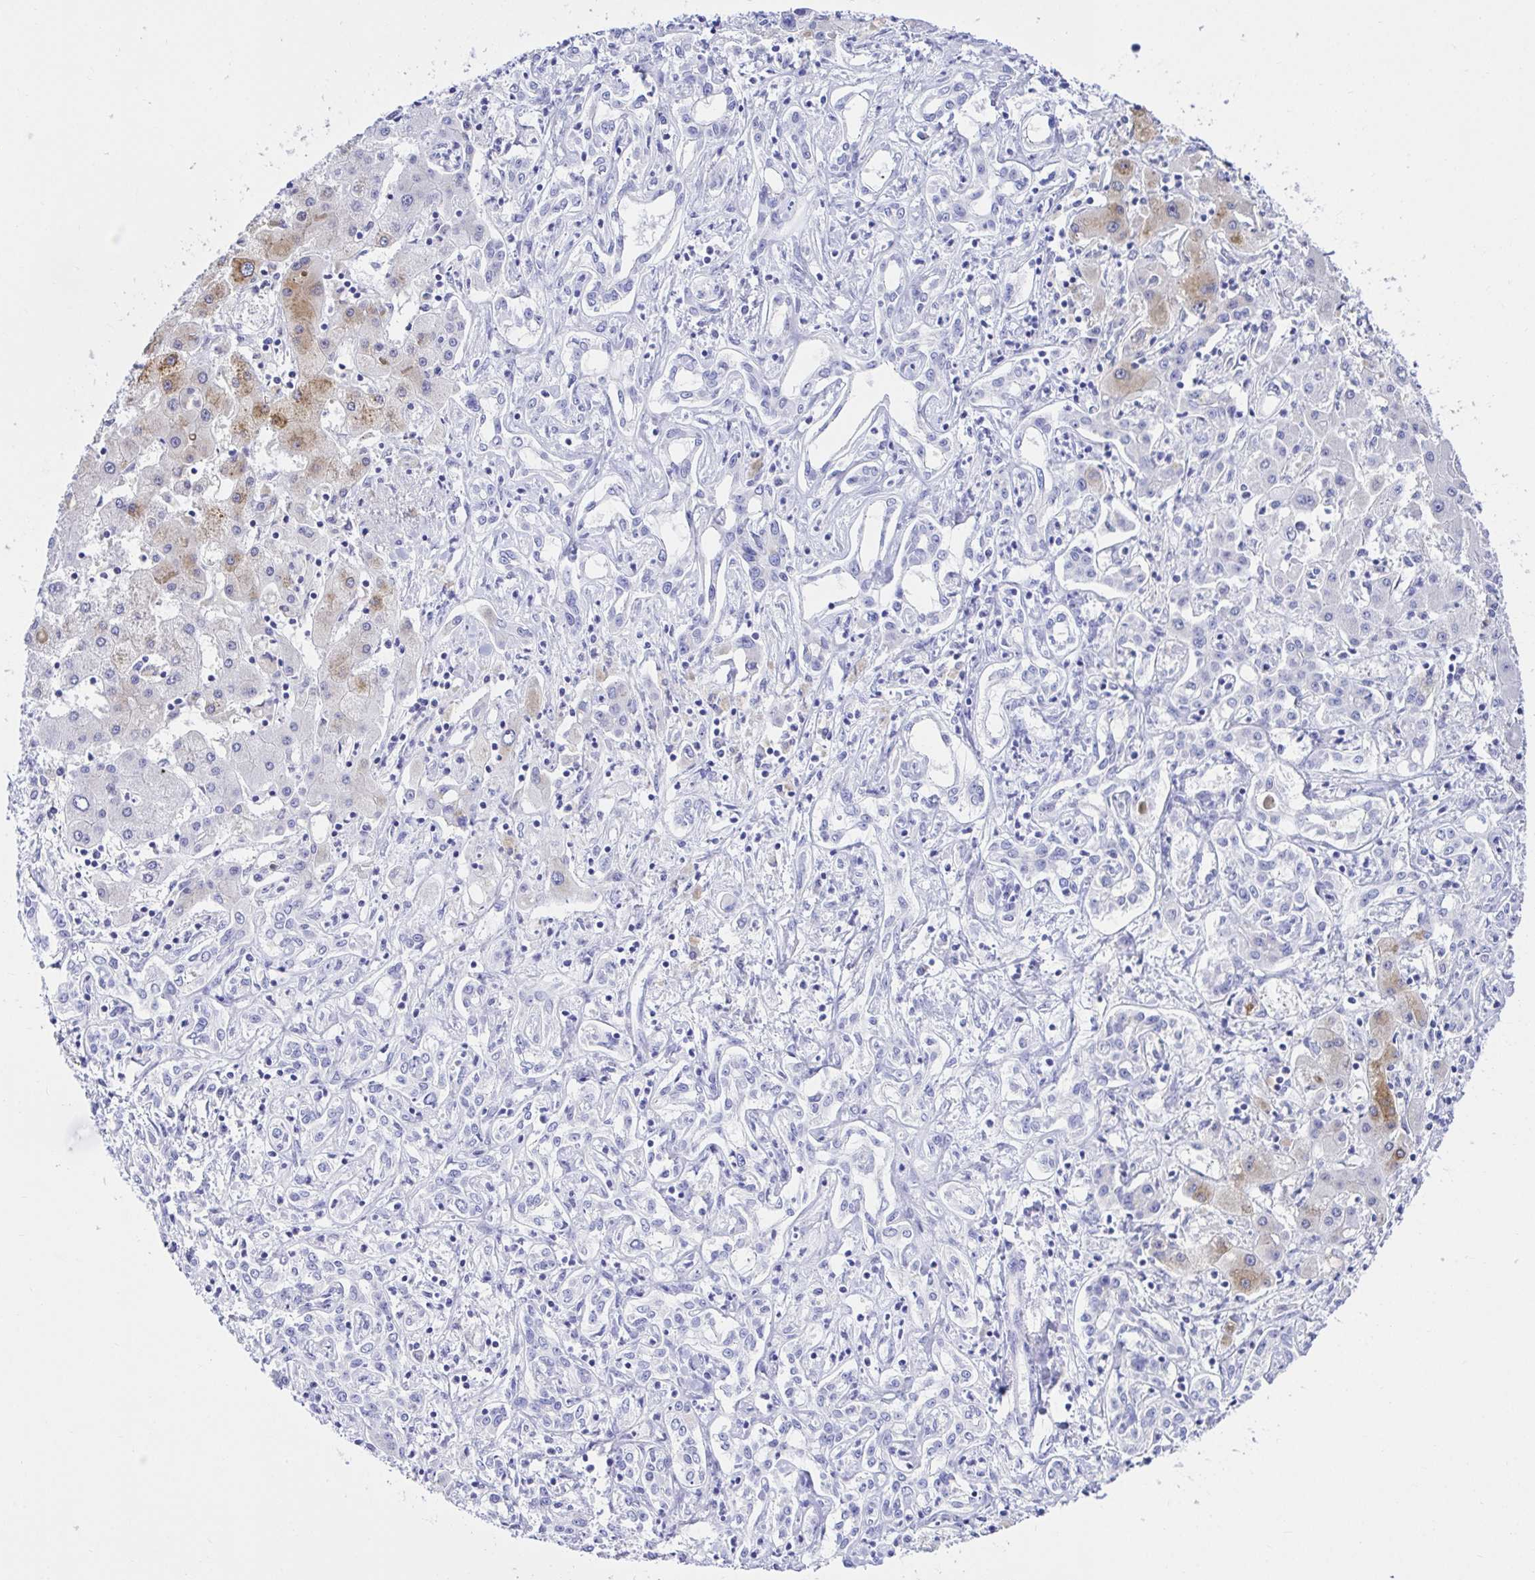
{"staining": {"intensity": "negative", "quantity": "none", "location": "none"}, "tissue": "liver cancer", "cell_type": "Tumor cells", "image_type": "cancer", "snomed": [{"axis": "morphology", "description": "Cholangiocarcinoma"}, {"axis": "topography", "description": "Liver"}], "caption": "There is no significant positivity in tumor cells of cholangiocarcinoma (liver). The staining was performed using DAB to visualize the protein expression in brown, while the nuclei were stained in blue with hematoxylin (Magnification: 20x).", "gene": "BACE2", "patient": {"sex": "female", "age": 64}}